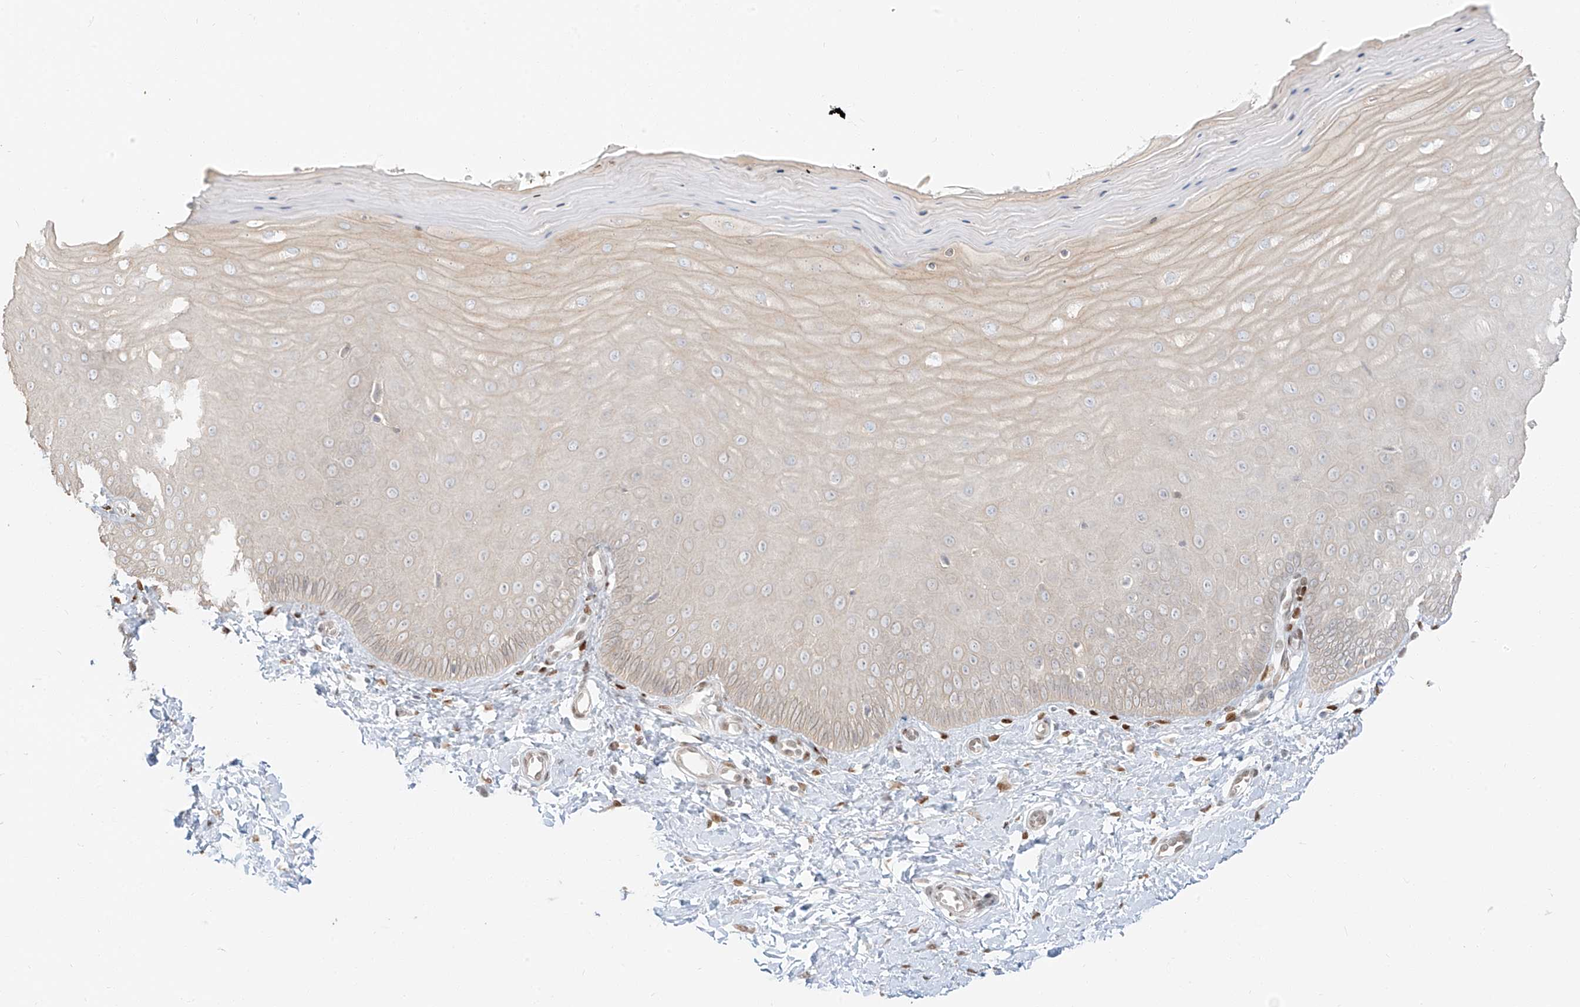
{"staining": {"intensity": "negative", "quantity": "none", "location": "none"}, "tissue": "cervix", "cell_type": "Glandular cells", "image_type": "normal", "snomed": [{"axis": "morphology", "description": "Normal tissue, NOS"}, {"axis": "topography", "description": "Cervix"}], "caption": "DAB immunohistochemical staining of benign human cervix shows no significant staining in glandular cells.", "gene": "ZNF774", "patient": {"sex": "female", "age": 55}}